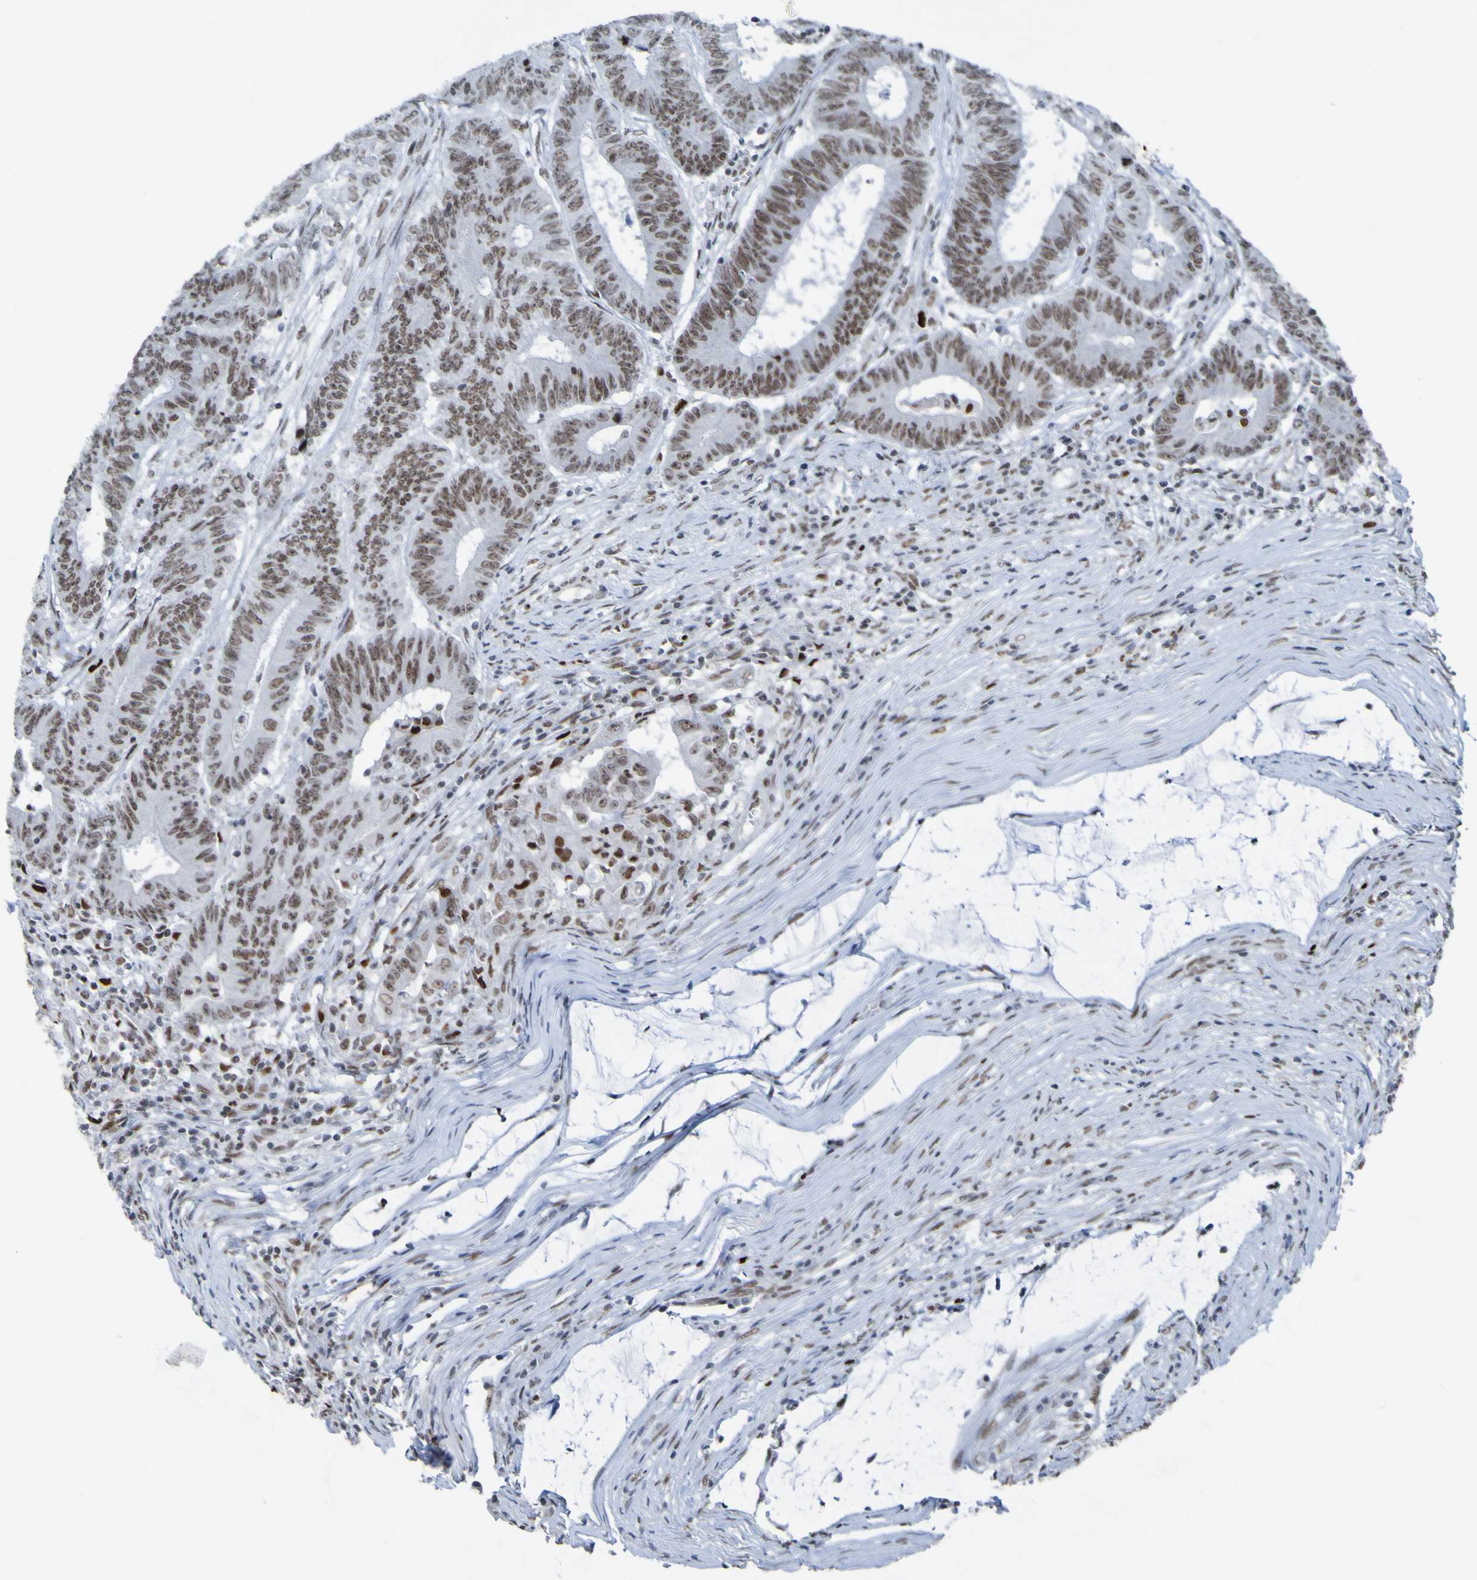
{"staining": {"intensity": "strong", "quantity": ">75%", "location": "nuclear"}, "tissue": "colorectal cancer", "cell_type": "Tumor cells", "image_type": "cancer", "snomed": [{"axis": "morphology", "description": "Adenocarcinoma, NOS"}, {"axis": "topography", "description": "Colon"}], "caption": "Immunohistochemical staining of human colorectal cancer reveals high levels of strong nuclear staining in about >75% of tumor cells.", "gene": "PHF2", "patient": {"sex": "male", "age": 45}}